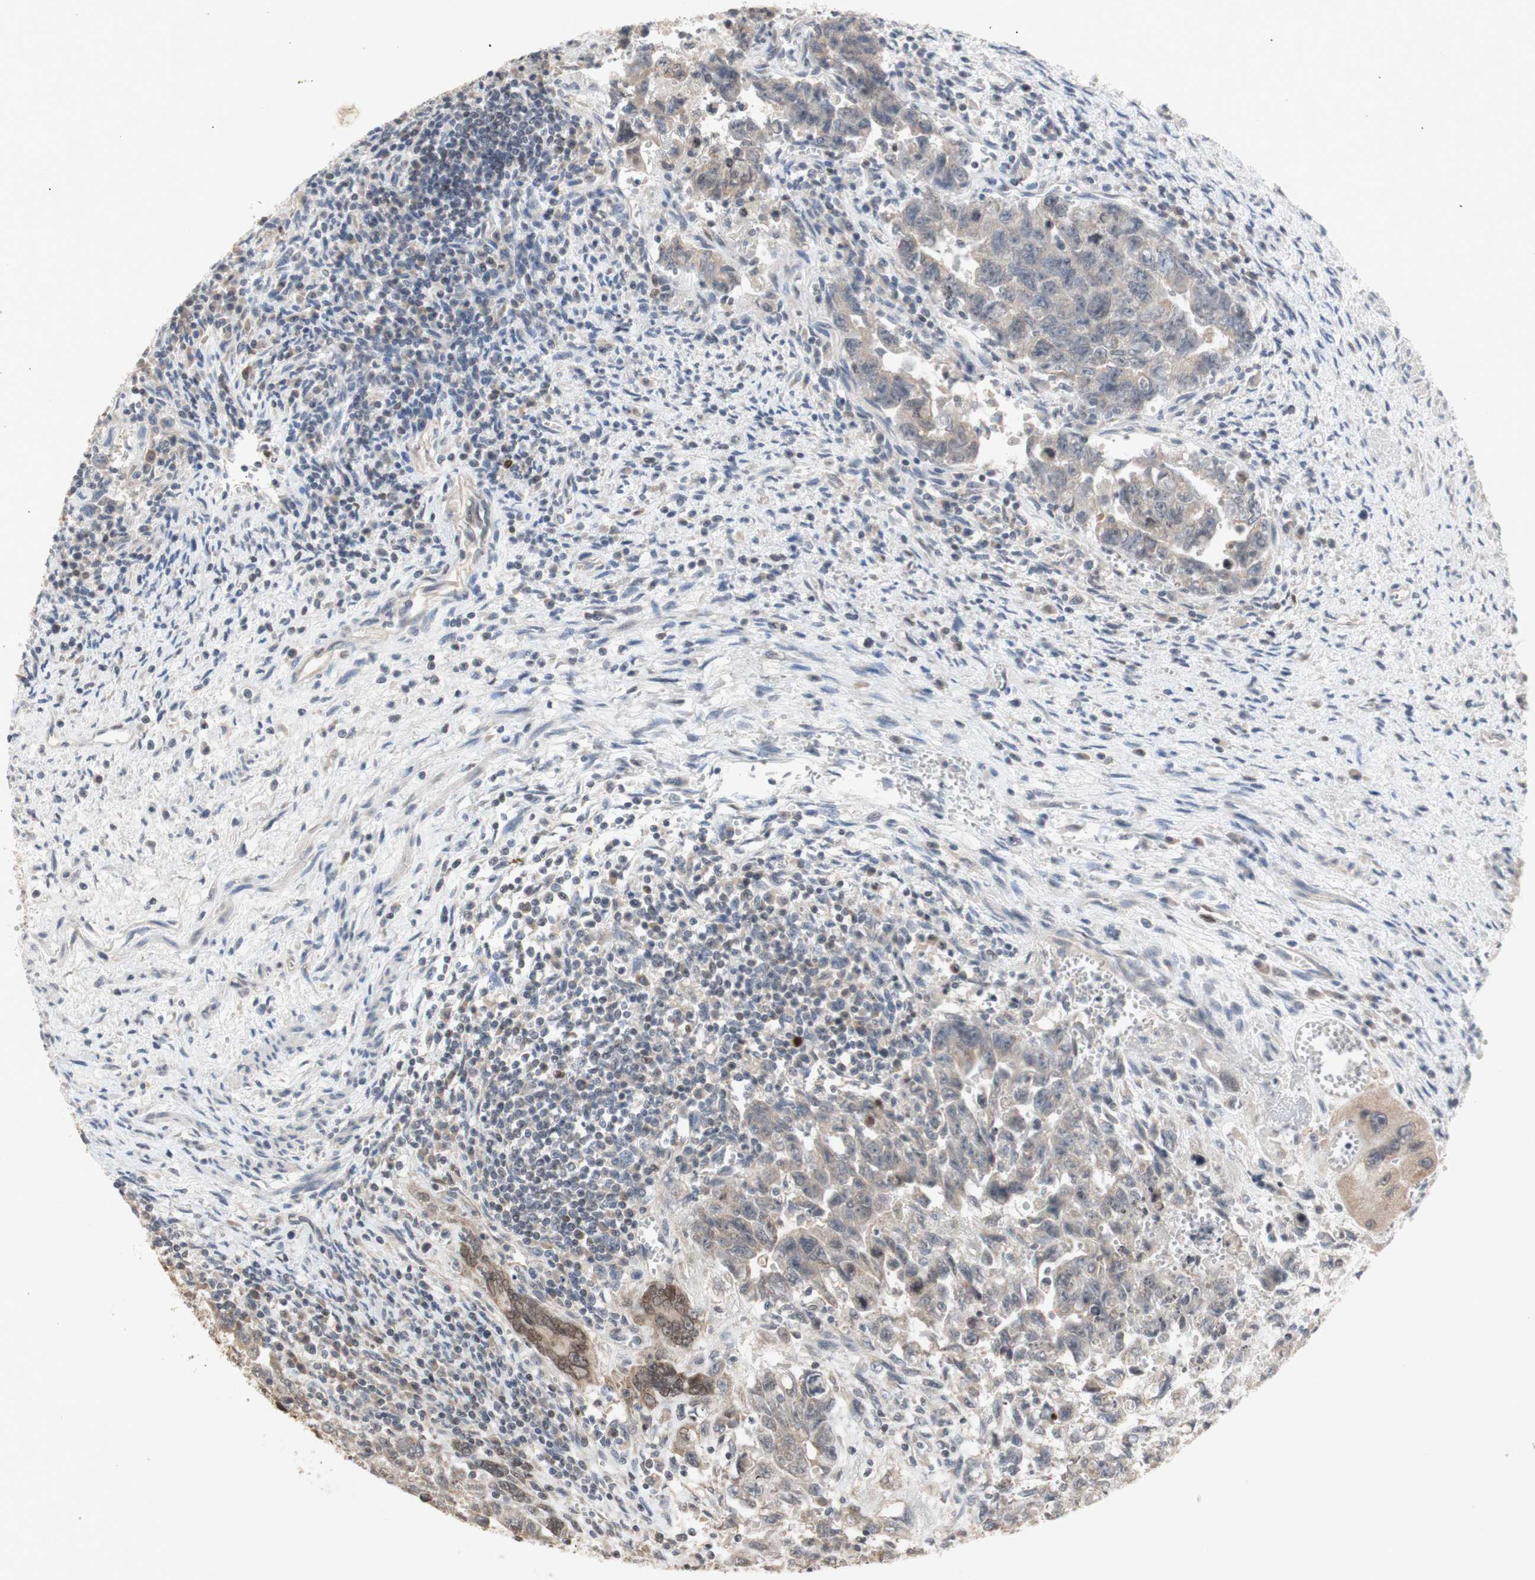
{"staining": {"intensity": "weak", "quantity": ">75%", "location": "cytoplasmic/membranous"}, "tissue": "testis cancer", "cell_type": "Tumor cells", "image_type": "cancer", "snomed": [{"axis": "morphology", "description": "Carcinoma, Embryonal, NOS"}, {"axis": "topography", "description": "Testis"}], "caption": "This is a micrograph of immunohistochemistry (IHC) staining of testis cancer (embryonal carcinoma), which shows weak positivity in the cytoplasmic/membranous of tumor cells.", "gene": "FOSB", "patient": {"sex": "male", "age": 28}}